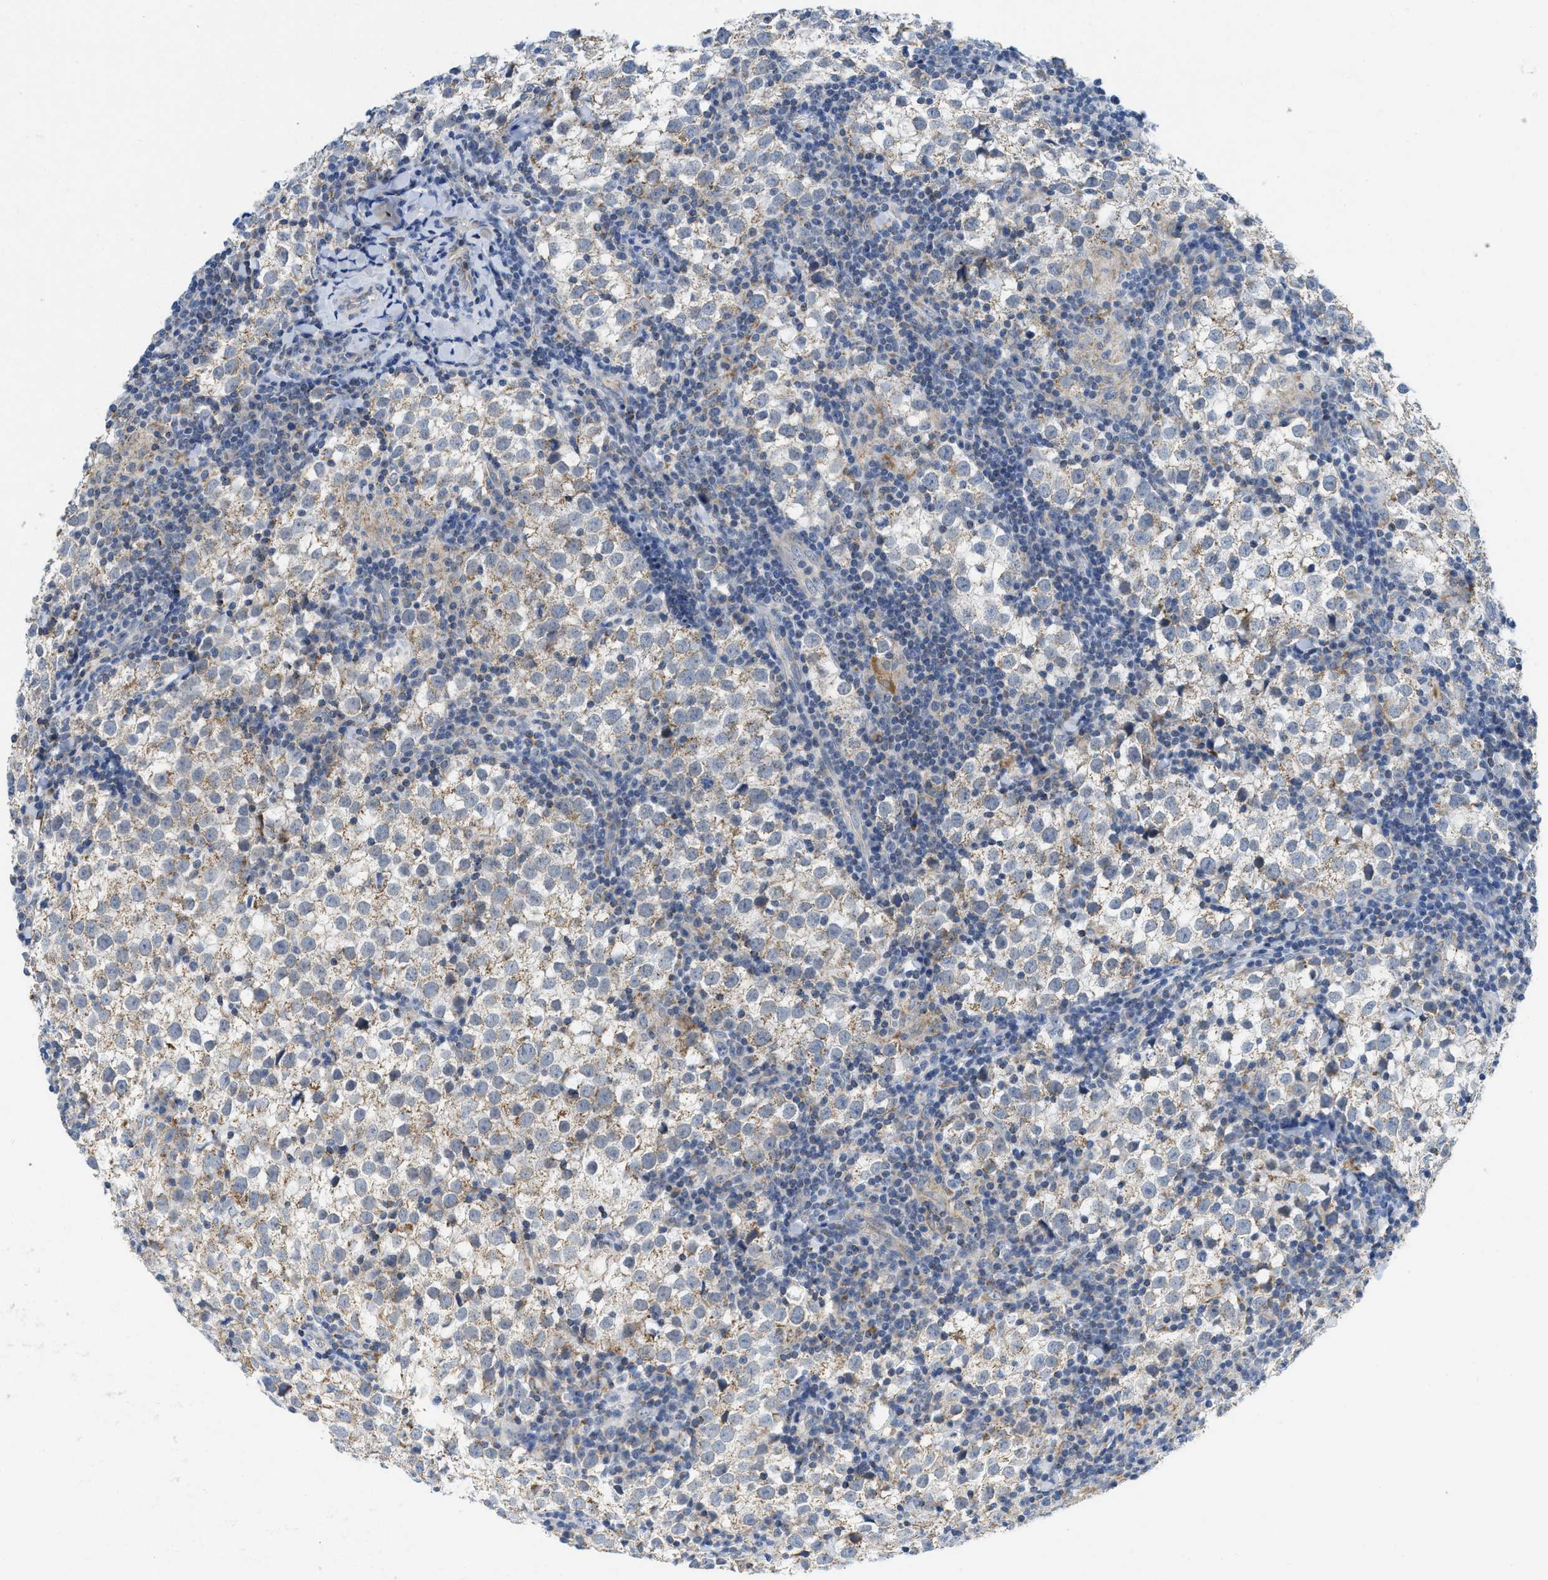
{"staining": {"intensity": "weak", "quantity": "25%-75%", "location": "cytoplasmic/membranous"}, "tissue": "testis cancer", "cell_type": "Tumor cells", "image_type": "cancer", "snomed": [{"axis": "morphology", "description": "Seminoma, NOS"}, {"axis": "morphology", "description": "Carcinoma, Embryonal, NOS"}, {"axis": "topography", "description": "Testis"}], "caption": "Testis cancer (embryonal carcinoma) stained with a brown dye displays weak cytoplasmic/membranous positive positivity in about 25%-75% of tumor cells.", "gene": "GATD3", "patient": {"sex": "male", "age": 36}}